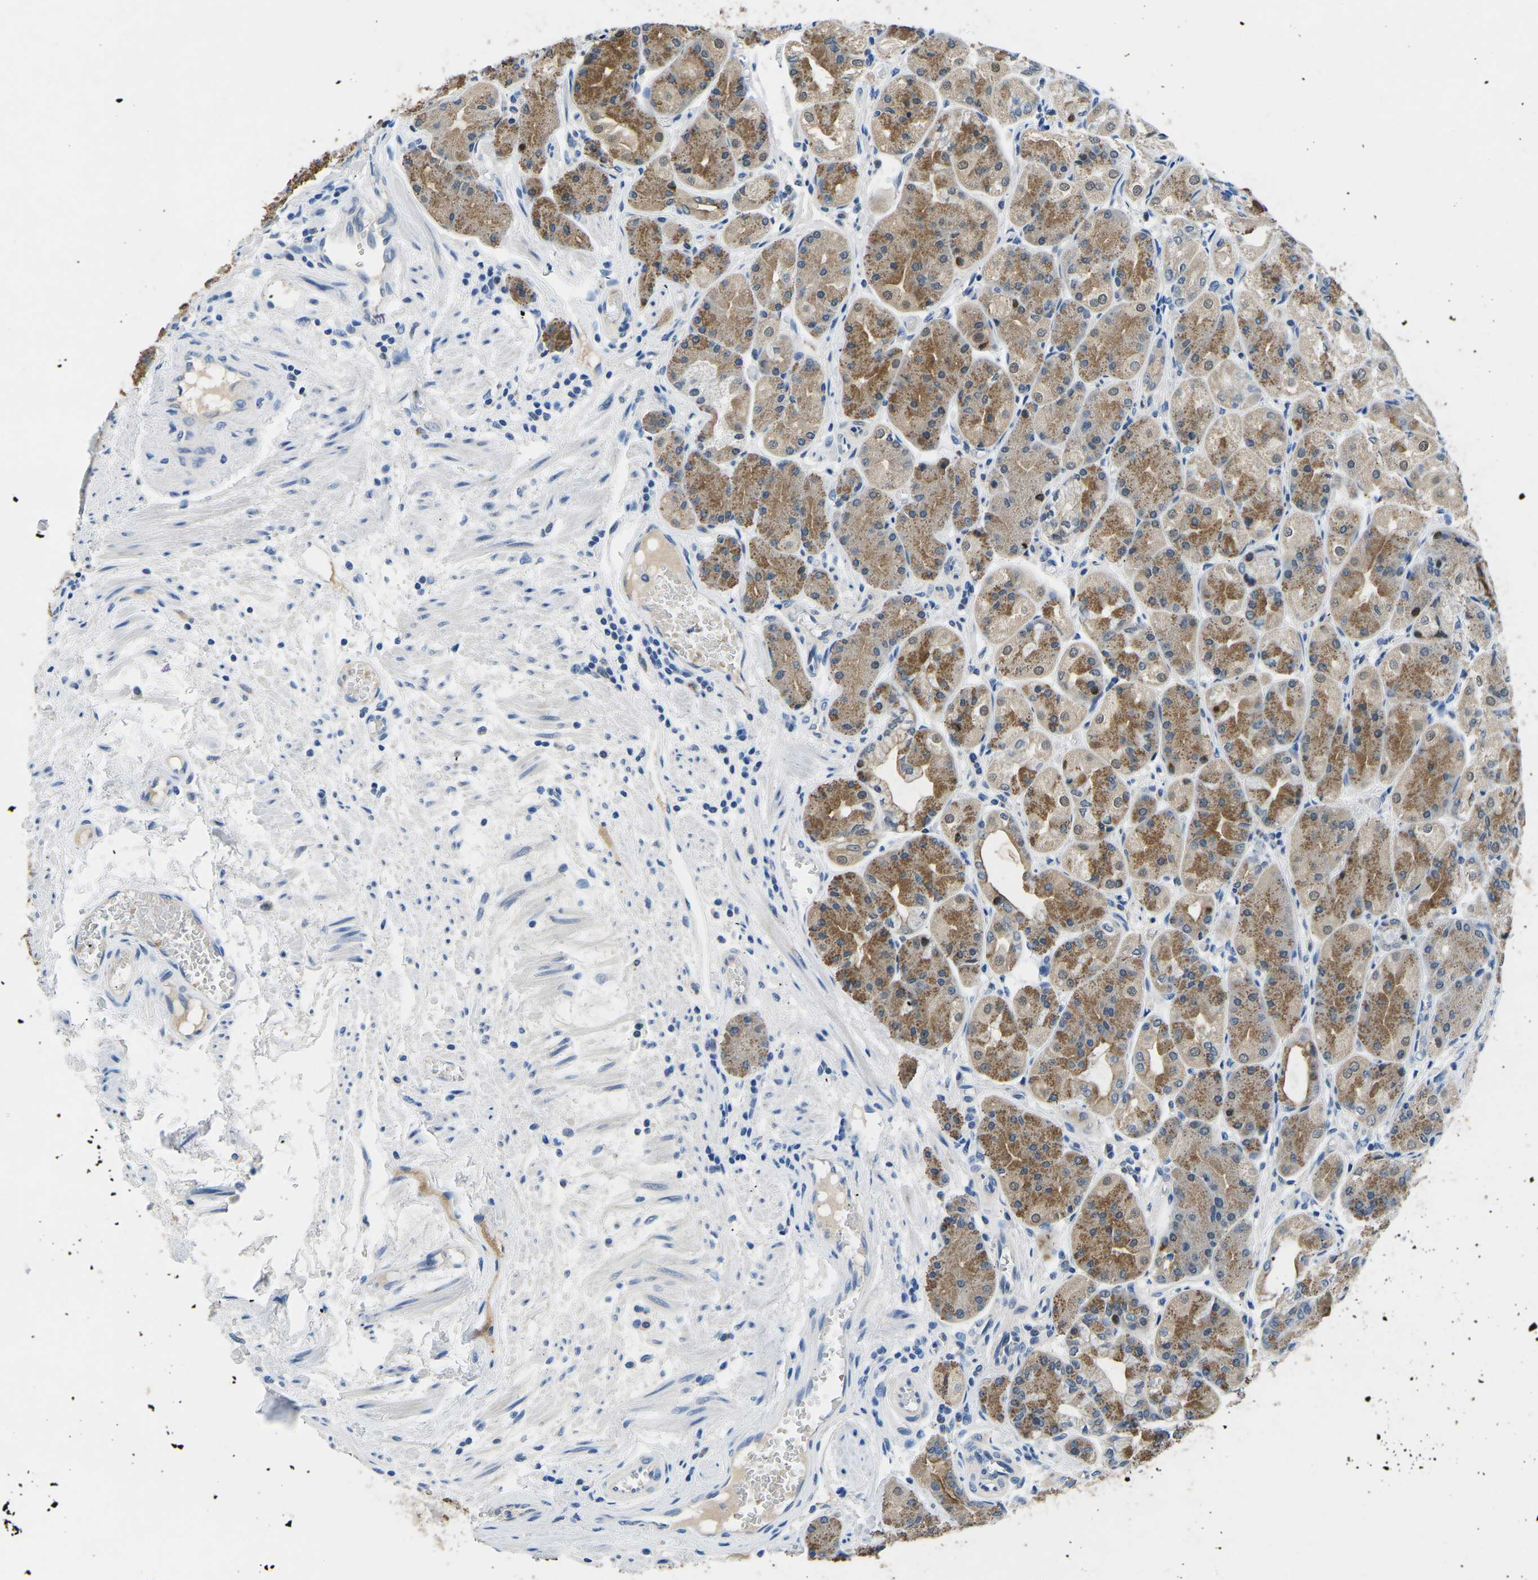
{"staining": {"intensity": "moderate", "quantity": ">75%", "location": "cytoplasmic/membranous"}, "tissue": "stomach", "cell_type": "Glandular cells", "image_type": "normal", "snomed": [{"axis": "morphology", "description": "Normal tissue, NOS"}, {"axis": "topography", "description": "Stomach, upper"}], "caption": "Stomach stained with DAB immunohistochemistry exhibits medium levels of moderate cytoplasmic/membranous positivity in about >75% of glandular cells. (Brightfield microscopy of DAB IHC at high magnification).", "gene": "TM6SF1", "patient": {"sex": "male", "age": 72}}